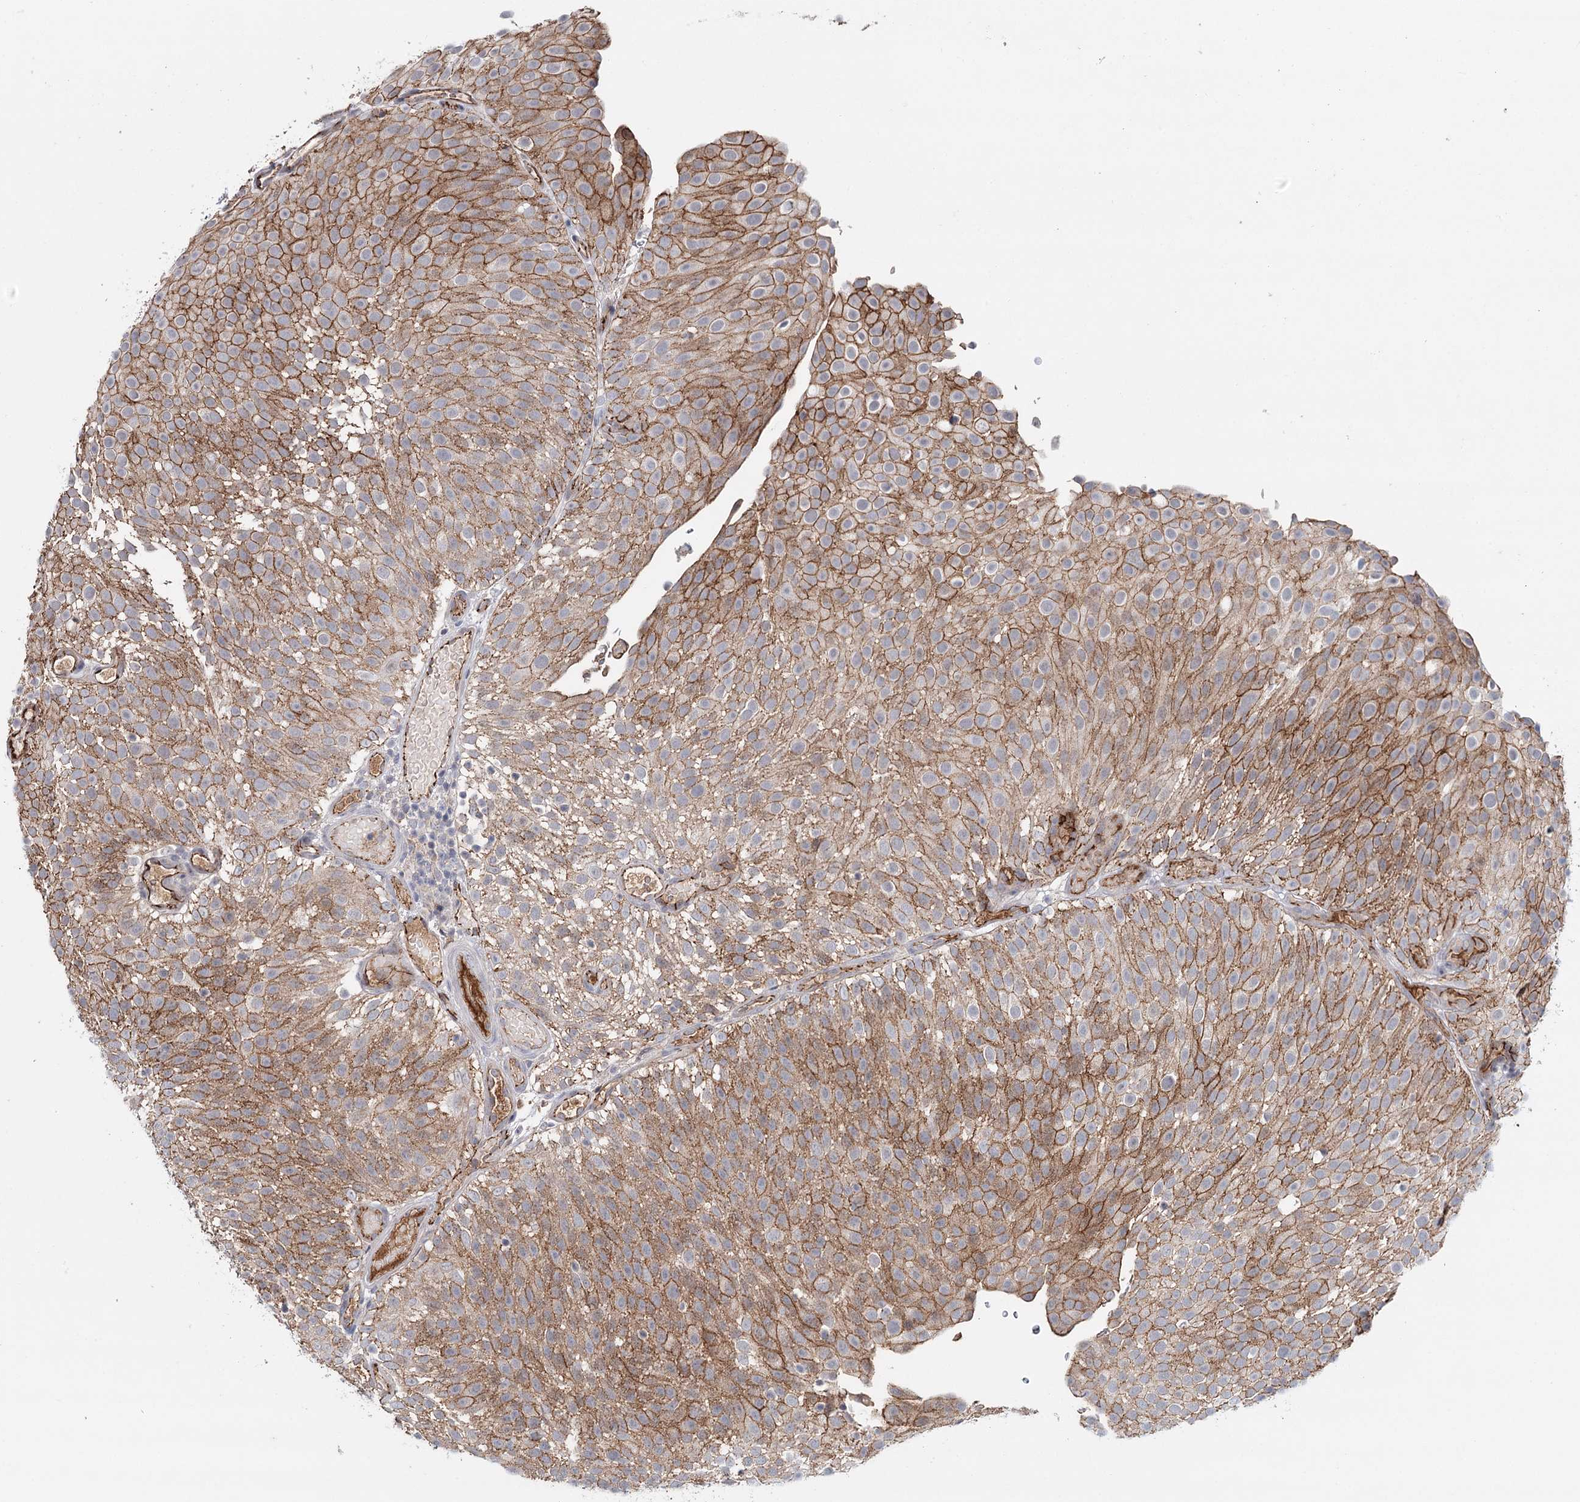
{"staining": {"intensity": "moderate", "quantity": ">75%", "location": "cytoplasmic/membranous"}, "tissue": "urothelial cancer", "cell_type": "Tumor cells", "image_type": "cancer", "snomed": [{"axis": "morphology", "description": "Urothelial carcinoma, Low grade"}, {"axis": "topography", "description": "Urinary bladder"}], "caption": "Protein expression analysis of urothelial carcinoma (low-grade) exhibits moderate cytoplasmic/membranous expression in approximately >75% of tumor cells.", "gene": "PKP4", "patient": {"sex": "male", "age": 78}}